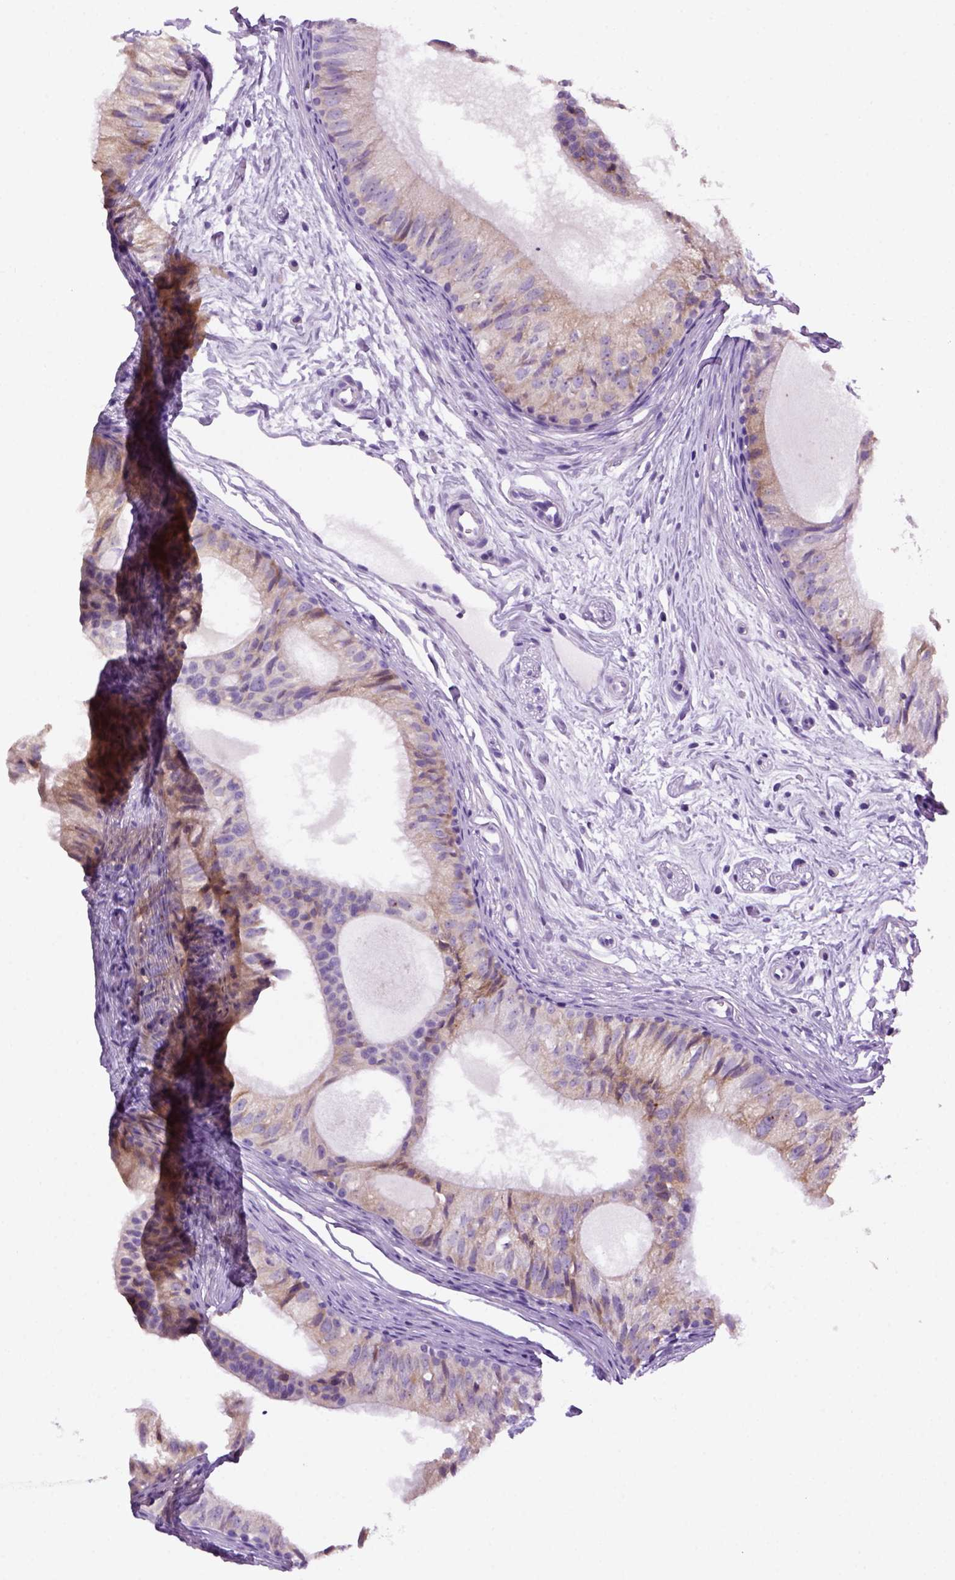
{"staining": {"intensity": "weak", "quantity": "25%-75%", "location": "cytoplasmic/membranous"}, "tissue": "epididymis", "cell_type": "Glandular cells", "image_type": "normal", "snomed": [{"axis": "morphology", "description": "Normal tissue, NOS"}, {"axis": "topography", "description": "Epididymis"}], "caption": "Glandular cells display low levels of weak cytoplasmic/membranous expression in approximately 25%-75% of cells in unremarkable human epididymis. The staining was performed using DAB (3,3'-diaminobenzidine), with brown indicating positive protein expression. Nuclei are stained blue with hematoxylin.", "gene": "DNAH11", "patient": {"sex": "male", "age": 25}}